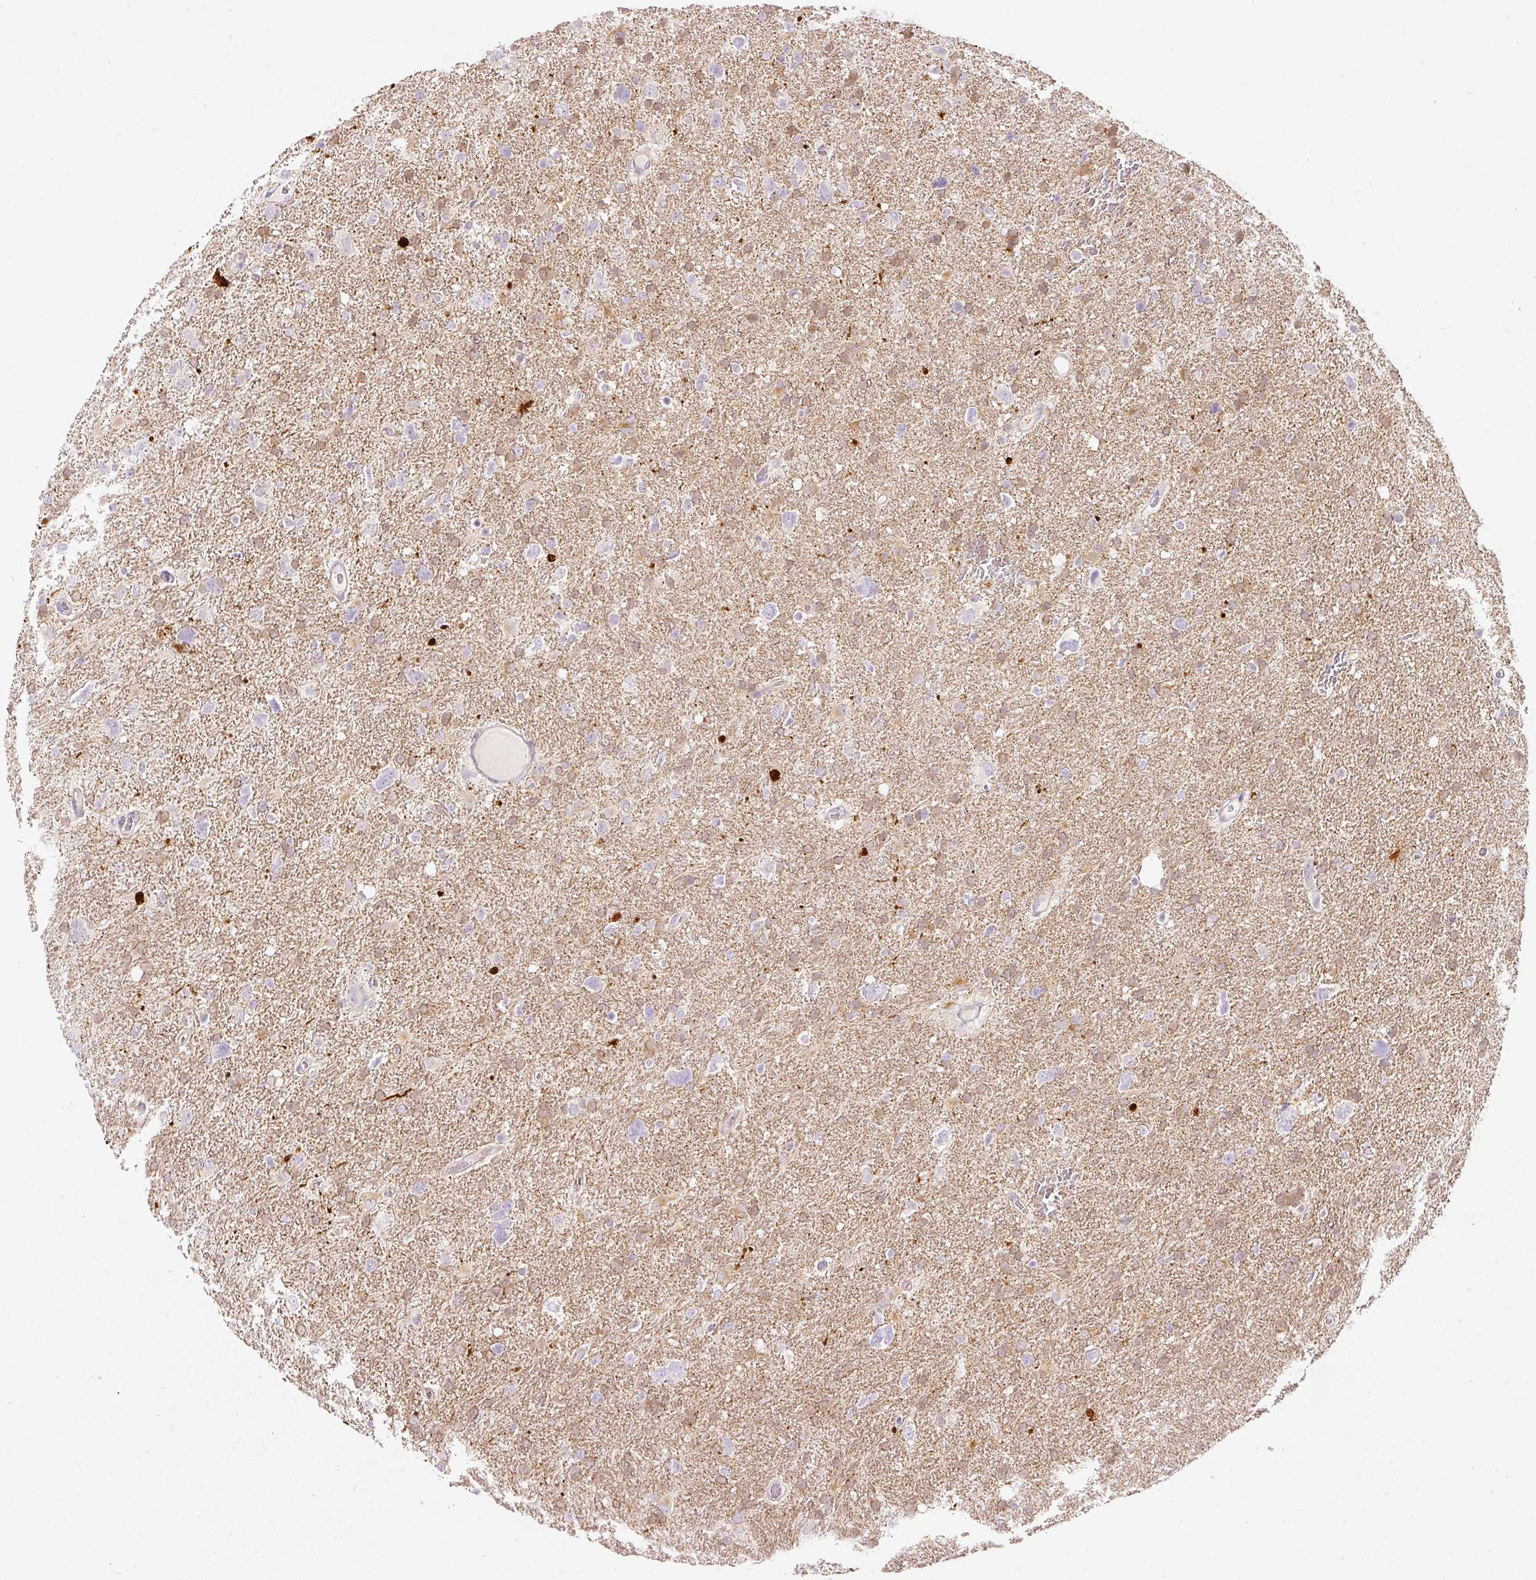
{"staining": {"intensity": "weak", "quantity": "25%-75%", "location": "cytoplasmic/membranous"}, "tissue": "glioma", "cell_type": "Tumor cells", "image_type": "cancer", "snomed": [{"axis": "morphology", "description": "Glioma, malignant, High grade"}, {"axis": "topography", "description": "Brain"}], "caption": "Tumor cells demonstrate weak cytoplasmic/membranous positivity in approximately 25%-75% of cells in glioma. (IHC, brightfield microscopy, high magnification).", "gene": "MTHFD2", "patient": {"sex": "male", "age": 61}}